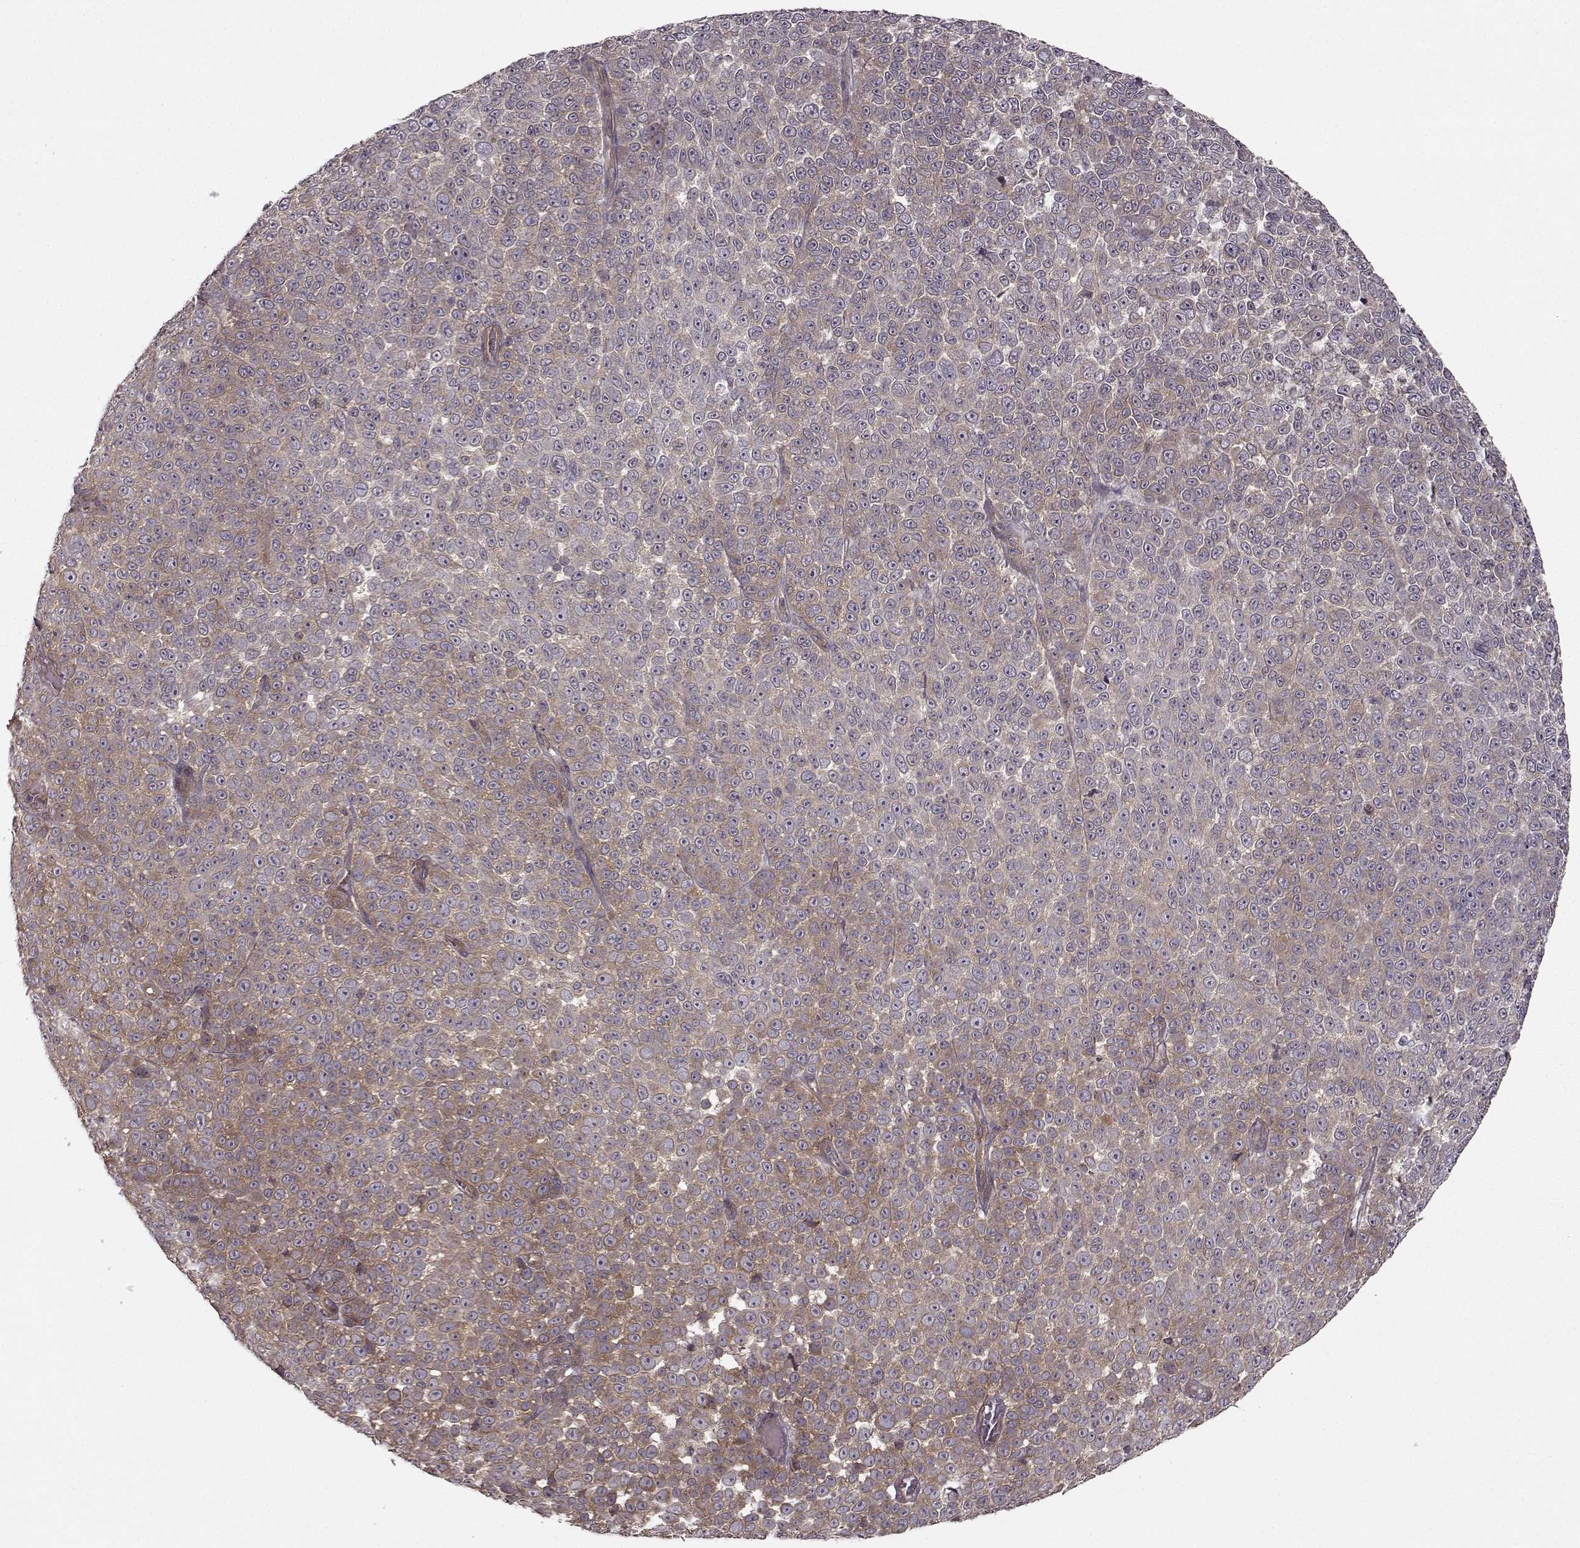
{"staining": {"intensity": "moderate", "quantity": "<25%", "location": "cytoplasmic/membranous"}, "tissue": "melanoma", "cell_type": "Tumor cells", "image_type": "cancer", "snomed": [{"axis": "morphology", "description": "Malignant melanoma, NOS"}, {"axis": "topography", "description": "Skin"}], "caption": "Protein expression analysis of human malignant melanoma reveals moderate cytoplasmic/membranous expression in approximately <25% of tumor cells. The staining was performed using DAB (3,3'-diaminobenzidine), with brown indicating positive protein expression. Nuclei are stained blue with hematoxylin.", "gene": "SLAIN2", "patient": {"sex": "female", "age": 95}}